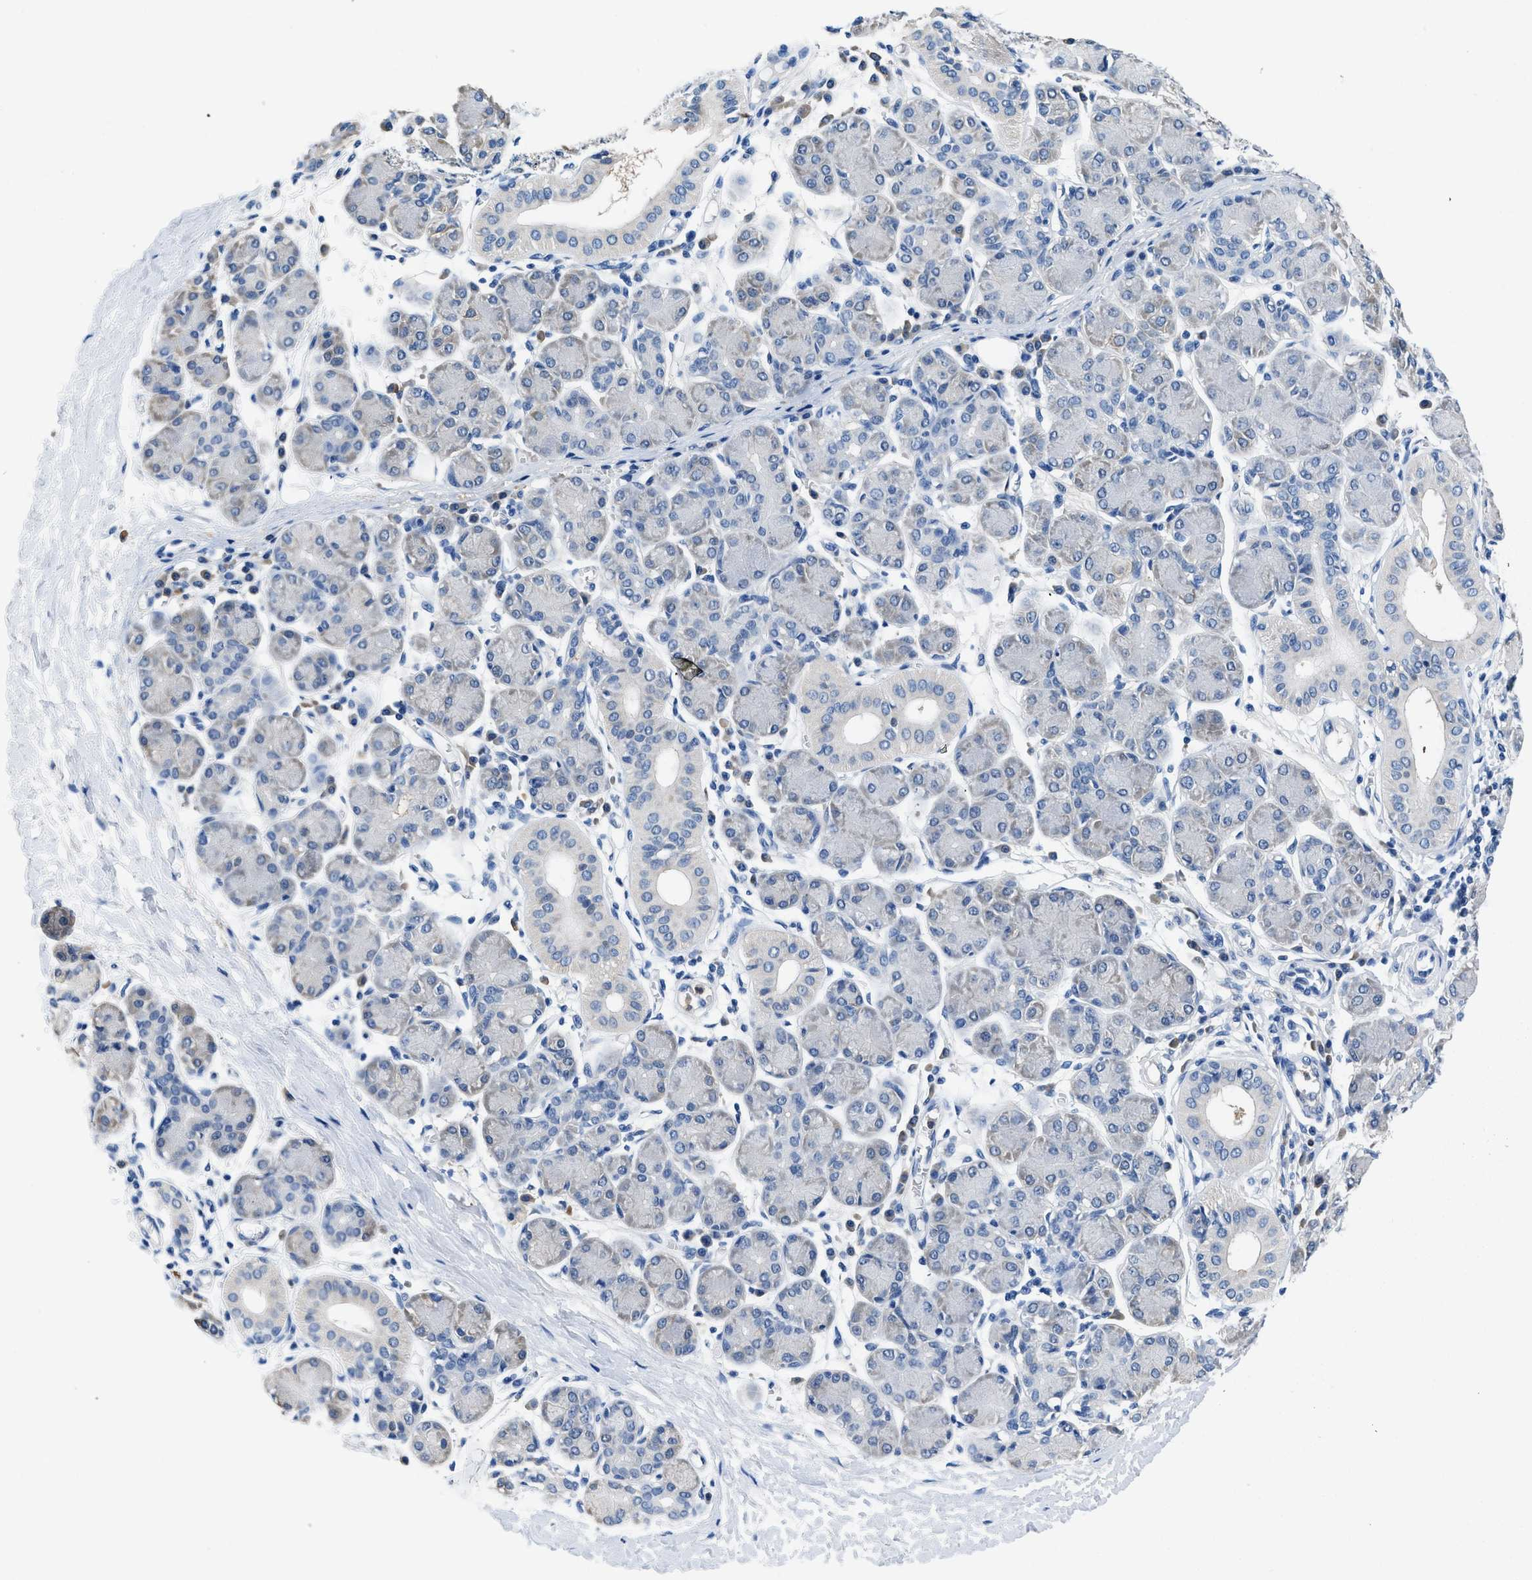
{"staining": {"intensity": "negative", "quantity": "none", "location": "none"}, "tissue": "salivary gland", "cell_type": "Glandular cells", "image_type": "normal", "snomed": [{"axis": "morphology", "description": "Normal tissue, NOS"}, {"axis": "morphology", "description": "Inflammation, NOS"}, {"axis": "topography", "description": "Lymph node"}, {"axis": "topography", "description": "Salivary gland"}], "caption": "Immunohistochemistry of unremarkable salivary gland demonstrates no staining in glandular cells. (DAB (3,3'-diaminobenzidine) immunohistochemistry with hematoxylin counter stain).", "gene": "FADS6", "patient": {"sex": "male", "age": 3}}